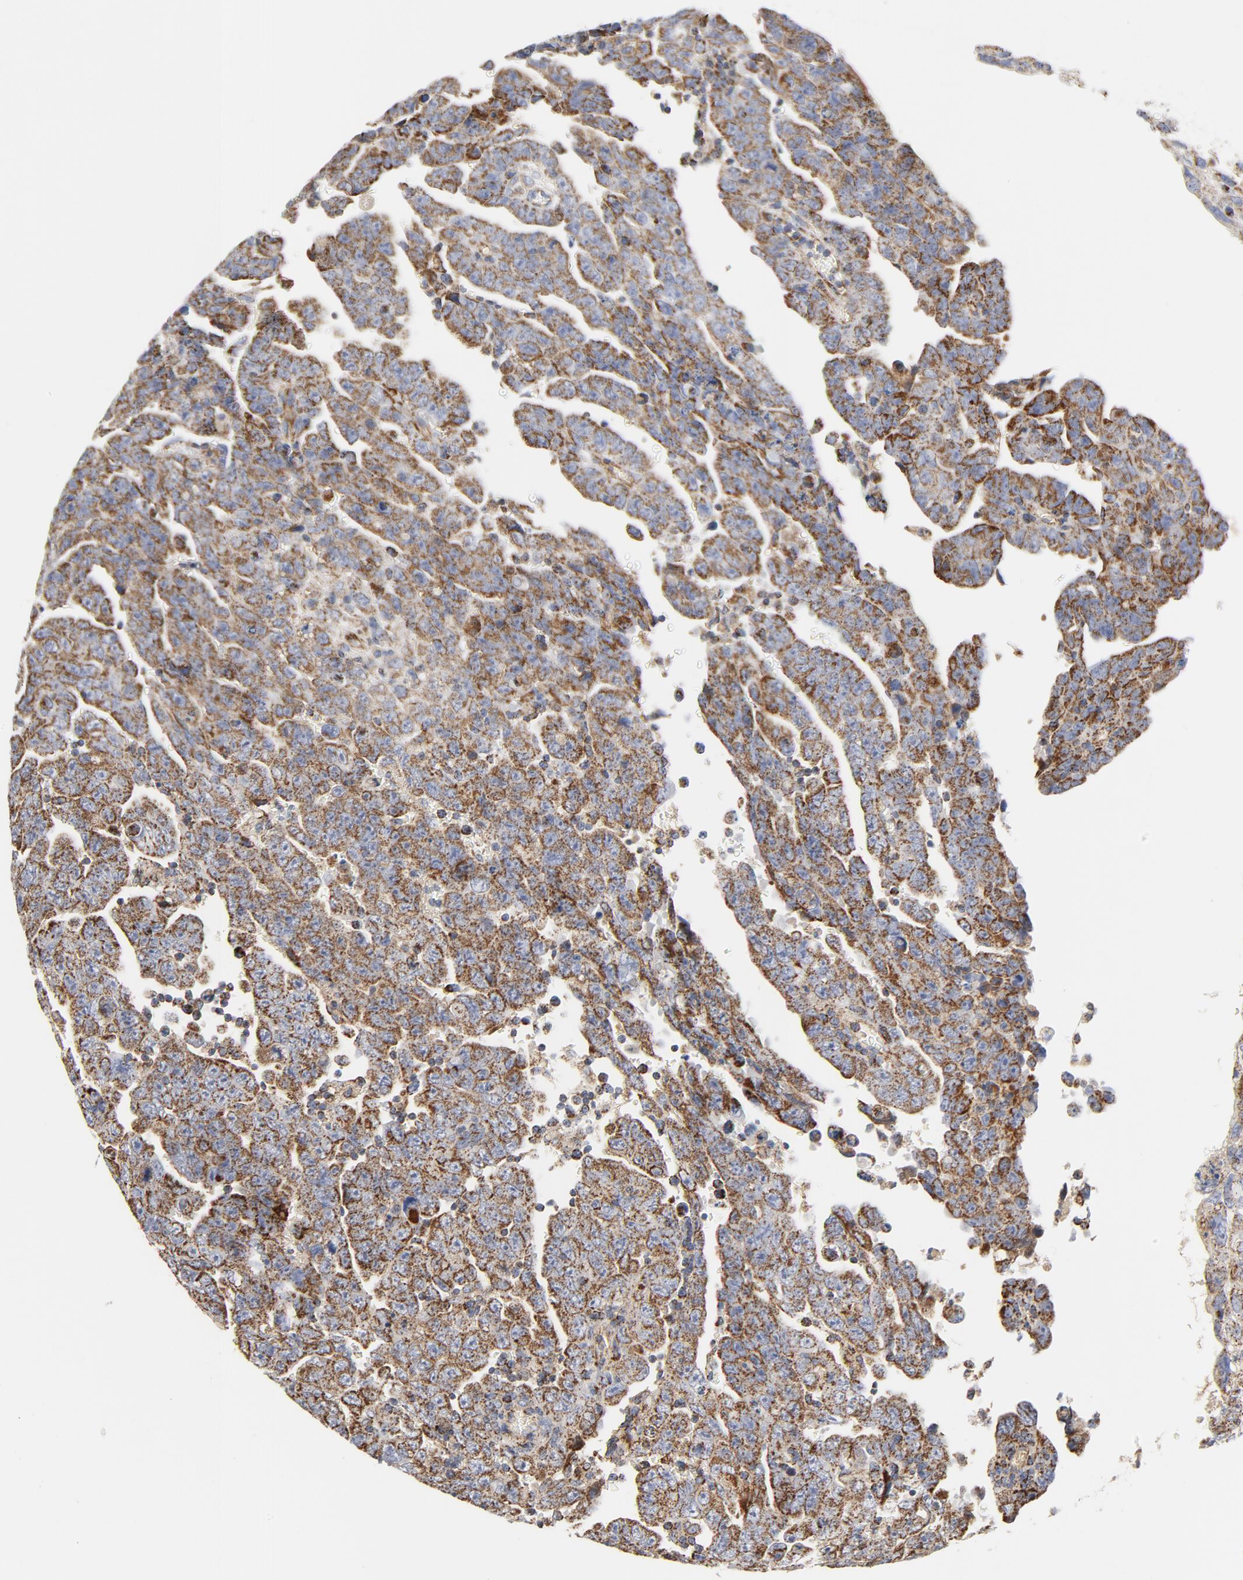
{"staining": {"intensity": "strong", "quantity": ">75%", "location": "cytoplasmic/membranous"}, "tissue": "testis cancer", "cell_type": "Tumor cells", "image_type": "cancer", "snomed": [{"axis": "morphology", "description": "Carcinoma, Embryonal, NOS"}, {"axis": "topography", "description": "Testis"}], "caption": "Embryonal carcinoma (testis) was stained to show a protein in brown. There is high levels of strong cytoplasmic/membranous staining in about >75% of tumor cells. The protein of interest is stained brown, and the nuclei are stained in blue (DAB IHC with brightfield microscopy, high magnification).", "gene": "PCNX4", "patient": {"sex": "male", "age": 28}}